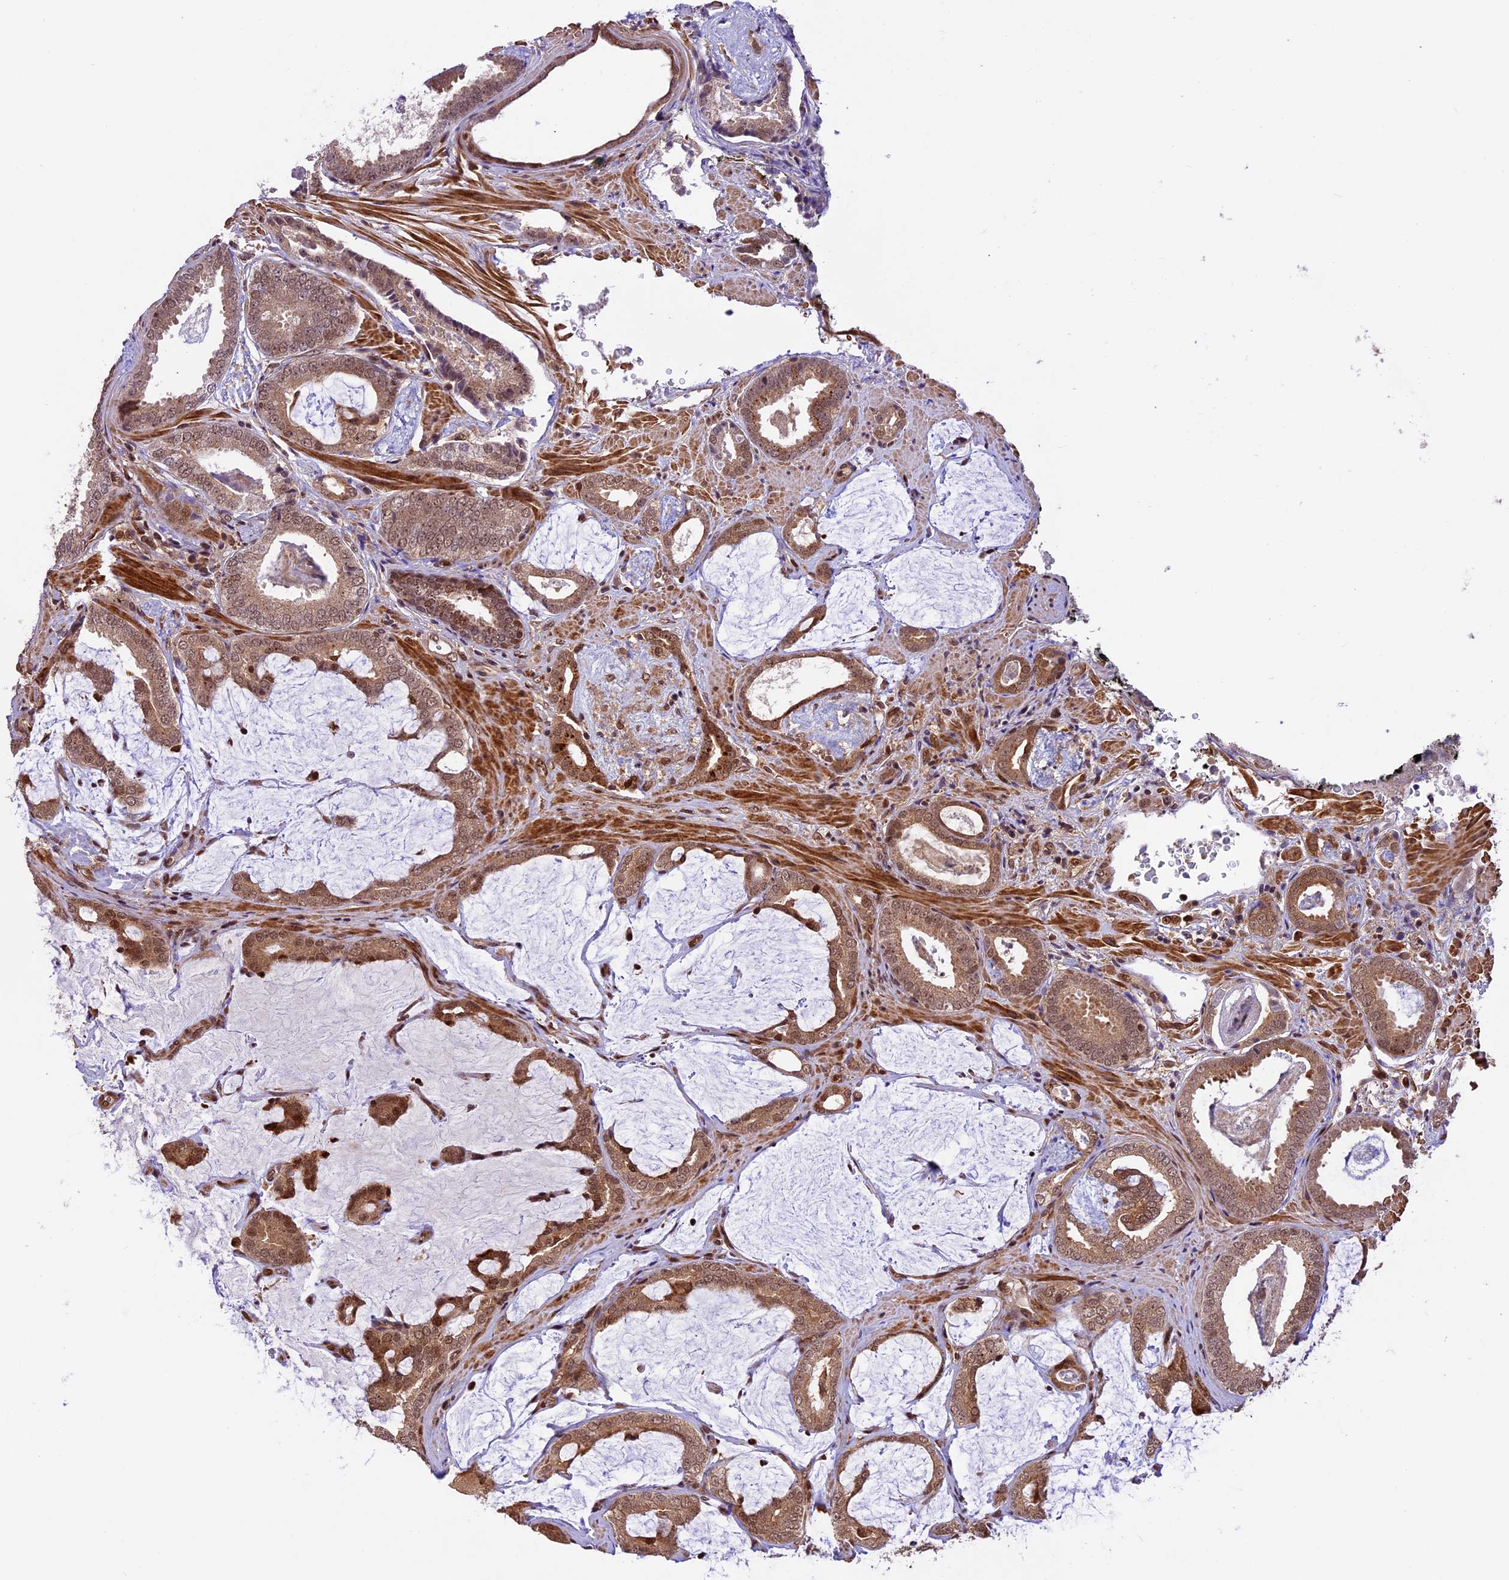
{"staining": {"intensity": "moderate", "quantity": ">75%", "location": "cytoplasmic/membranous,nuclear"}, "tissue": "prostate cancer", "cell_type": "Tumor cells", "image_type": "cancer", "snomed": [{"axis": "morphology", "description": "Adenocarcinoma, Low grade"}, {"axis": "topography", "description": "Prostate"}], "caption": "There is medium levels of moderate cytoplasmic/membranous and nuclear expression in tumor cells of prostate cancer, as demonstrated by immunohistochemical staining (brown color).", "gene": "DHX38", "patient": {"sex": "male", "age": 71}}